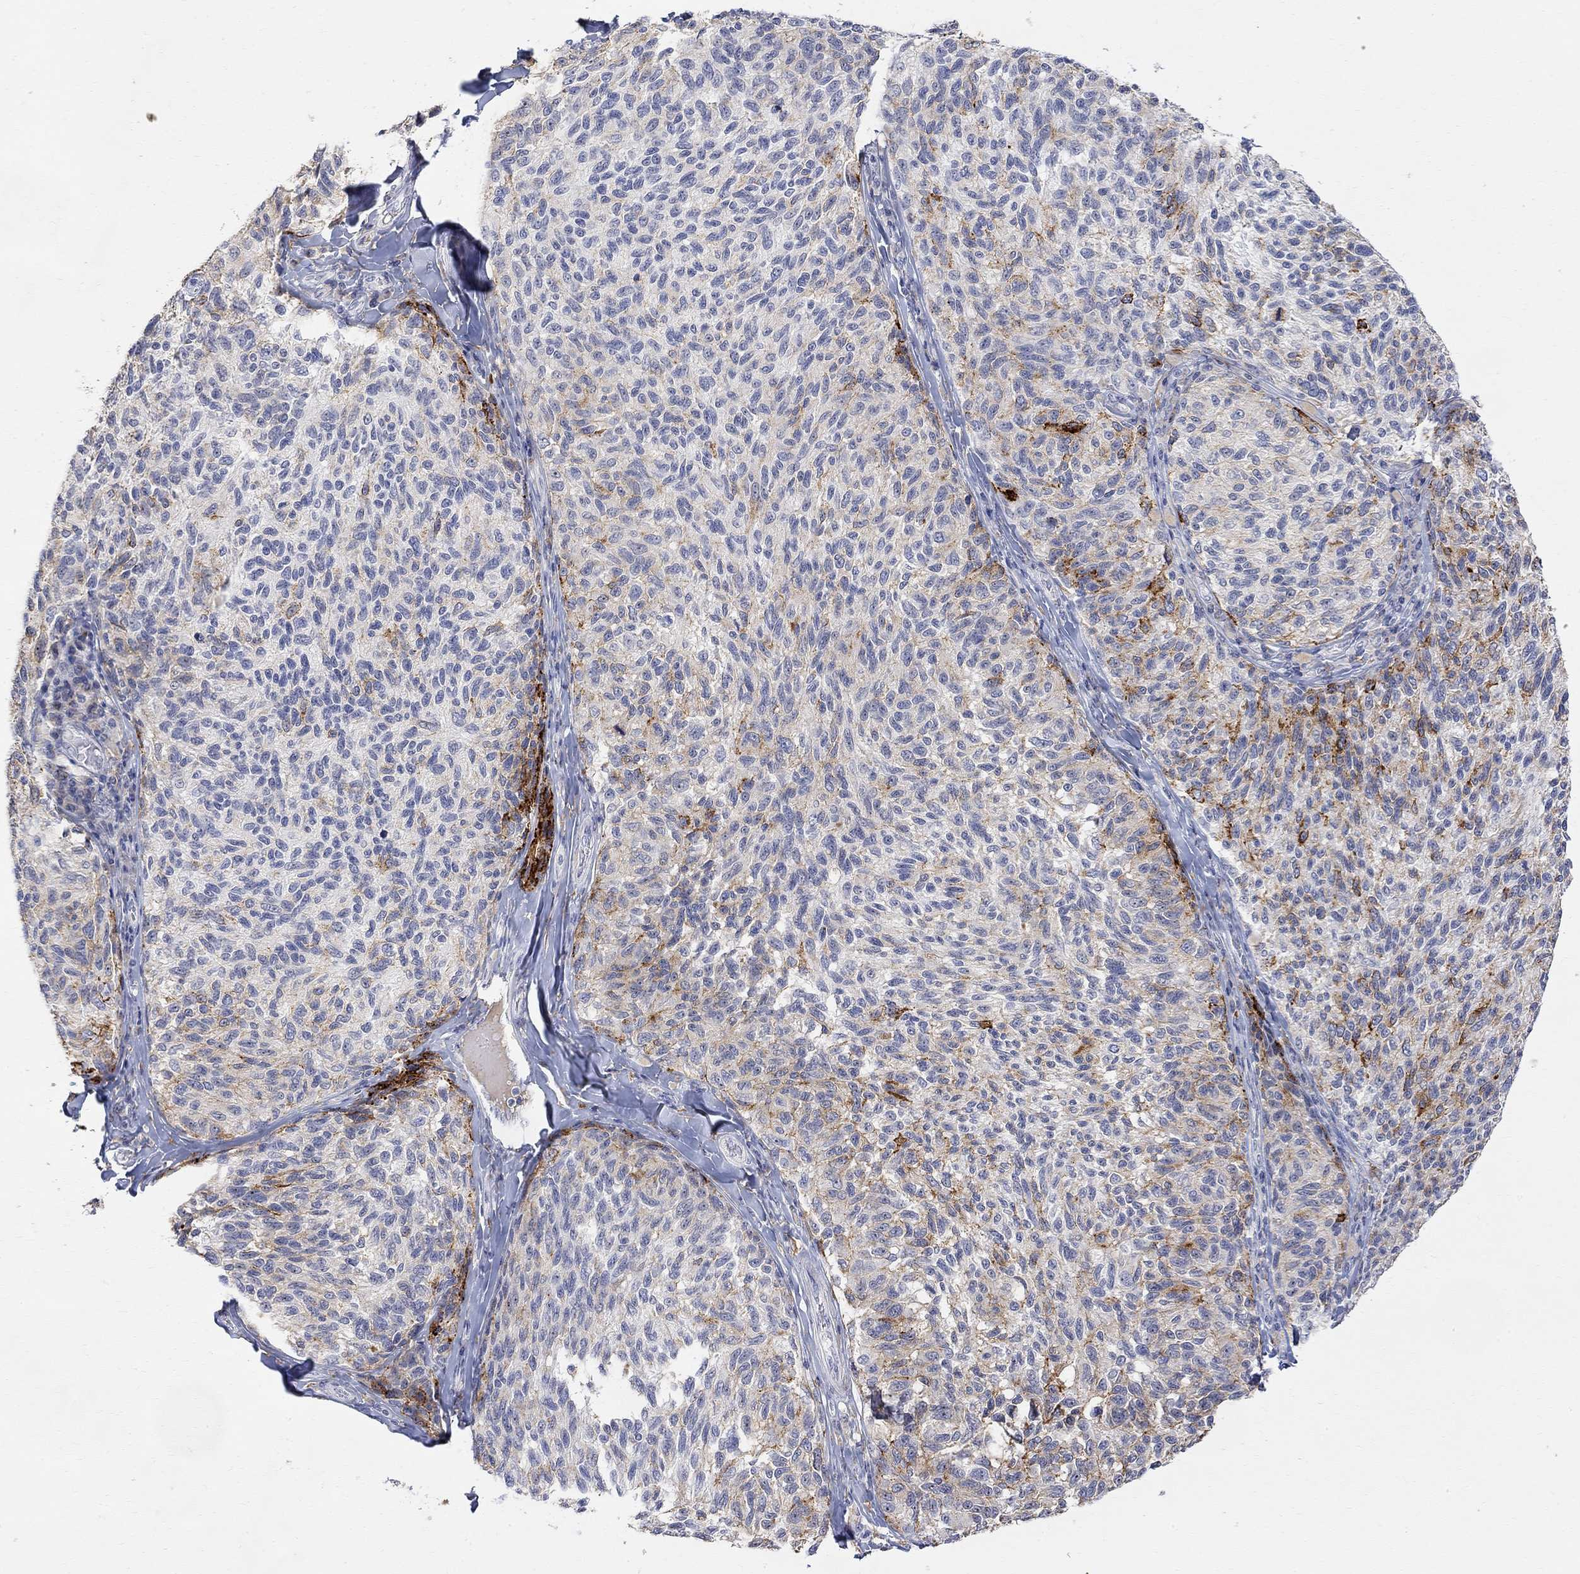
{"staining": {"intensity": "strong", "quantity": "<25%", "location": "cytoplasmic/membranous"}, "tissue": "melanoma", "cell_type": "Tumor cells", "image_type": "cancer", "snomed": [{"axis": "morphology", "description": "Malignant melanoma, NOS"}, {"axis": "topography", "description": "Skin"}], "caption": "Strong cytoplasmic/membranous staining is appreciated in about <25% of tumor cells in melanoma.", "gene": "FNDC5", "patient": {"sex": "female", "age": 73}}